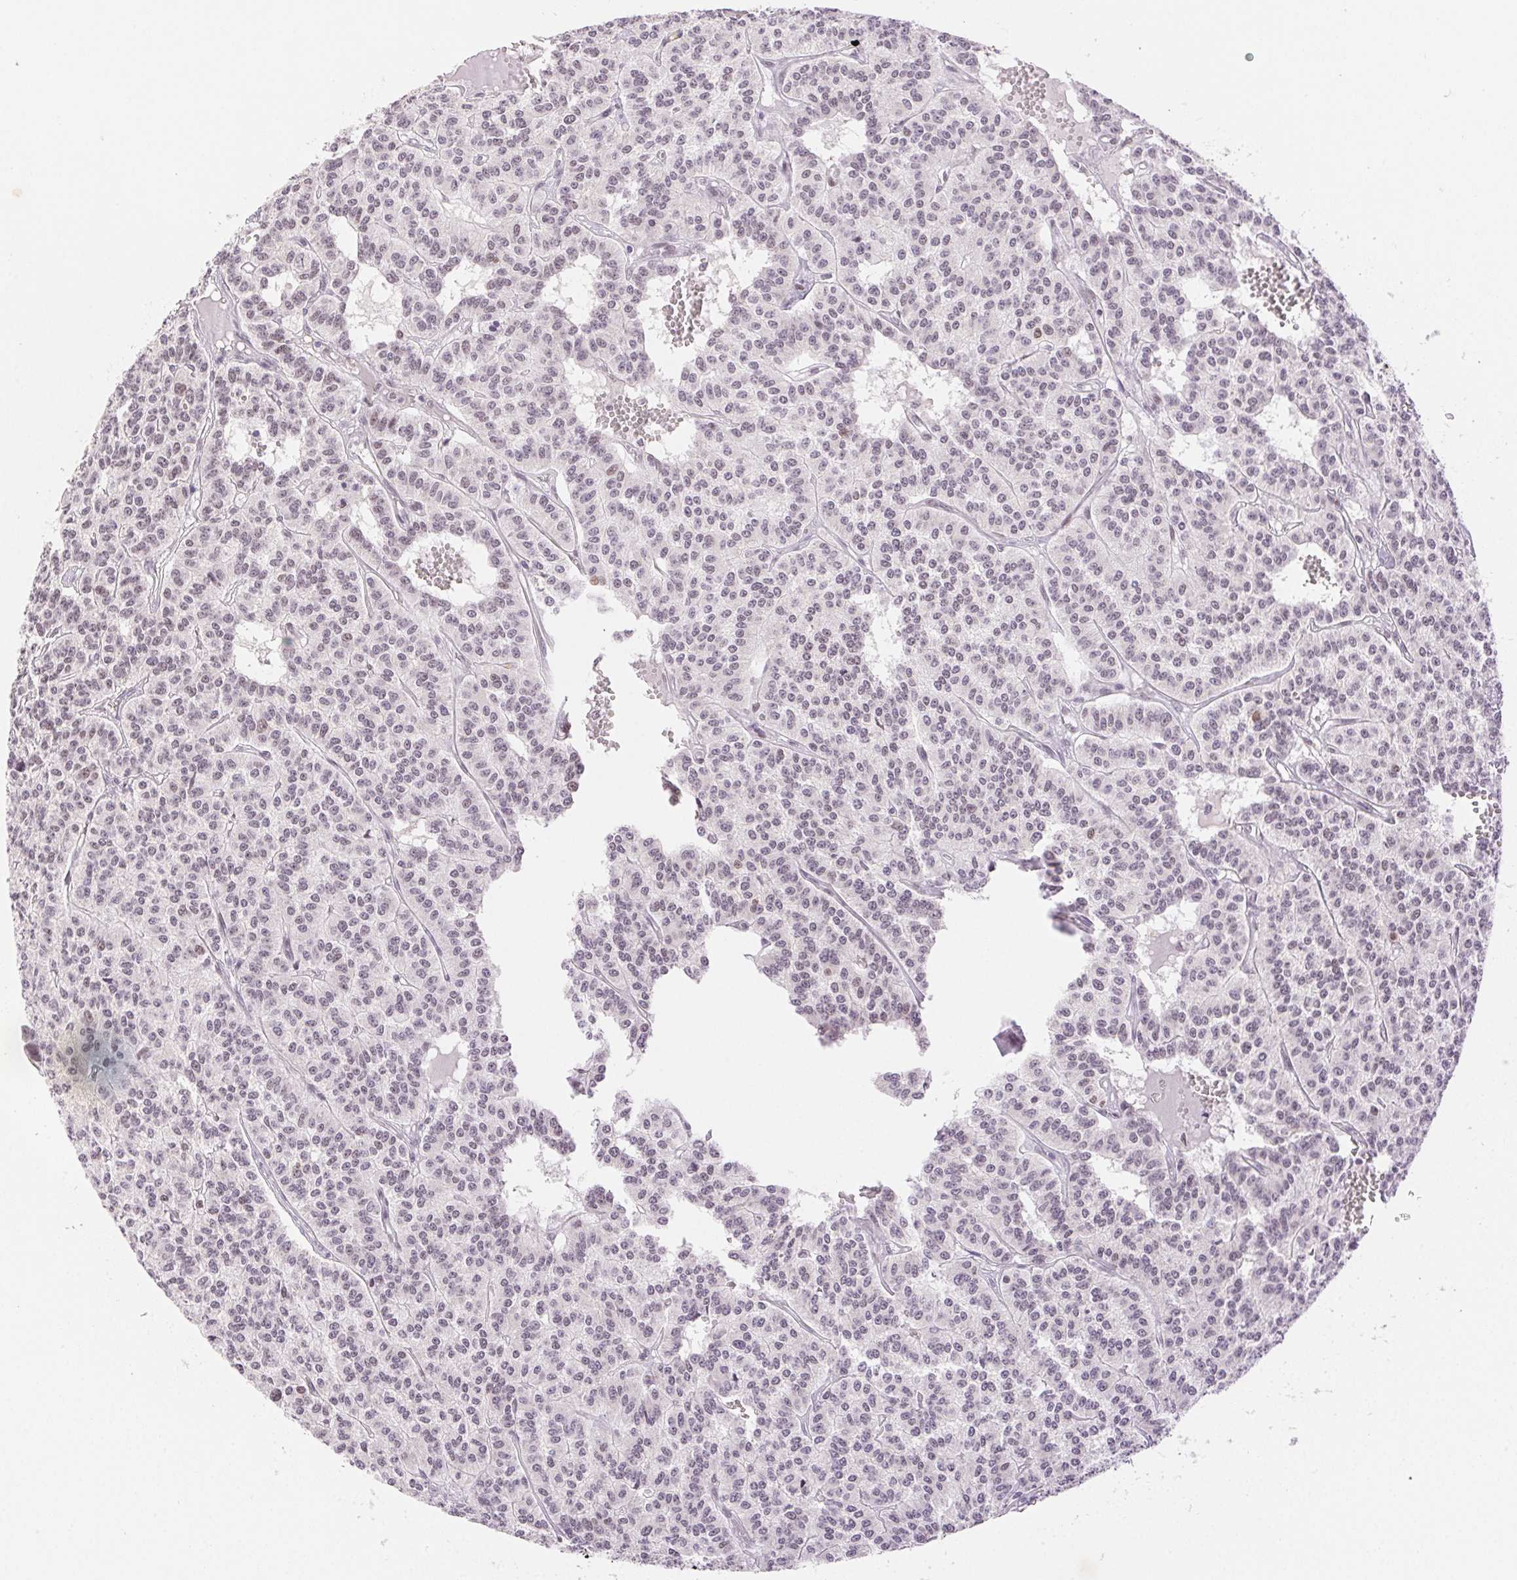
{"staining": {"intensity": "weak", "quantity": "<25%", "location": "nuclear"}, "tissue": "carcinoid", "cell_type": "Tumor cells", "image_type": "cancer", "snomed": [{"axis": "morphology", "description": "Carcinoid, malignant, NOS"}, {"axis": "topography", "description": "Lung"}], "caption": "IHC of human carcinoid (malignant) demonstrates no expression in tumor cells.", "gene": "H2AZ2", "patient": {"sex": "female", "age": 71}}